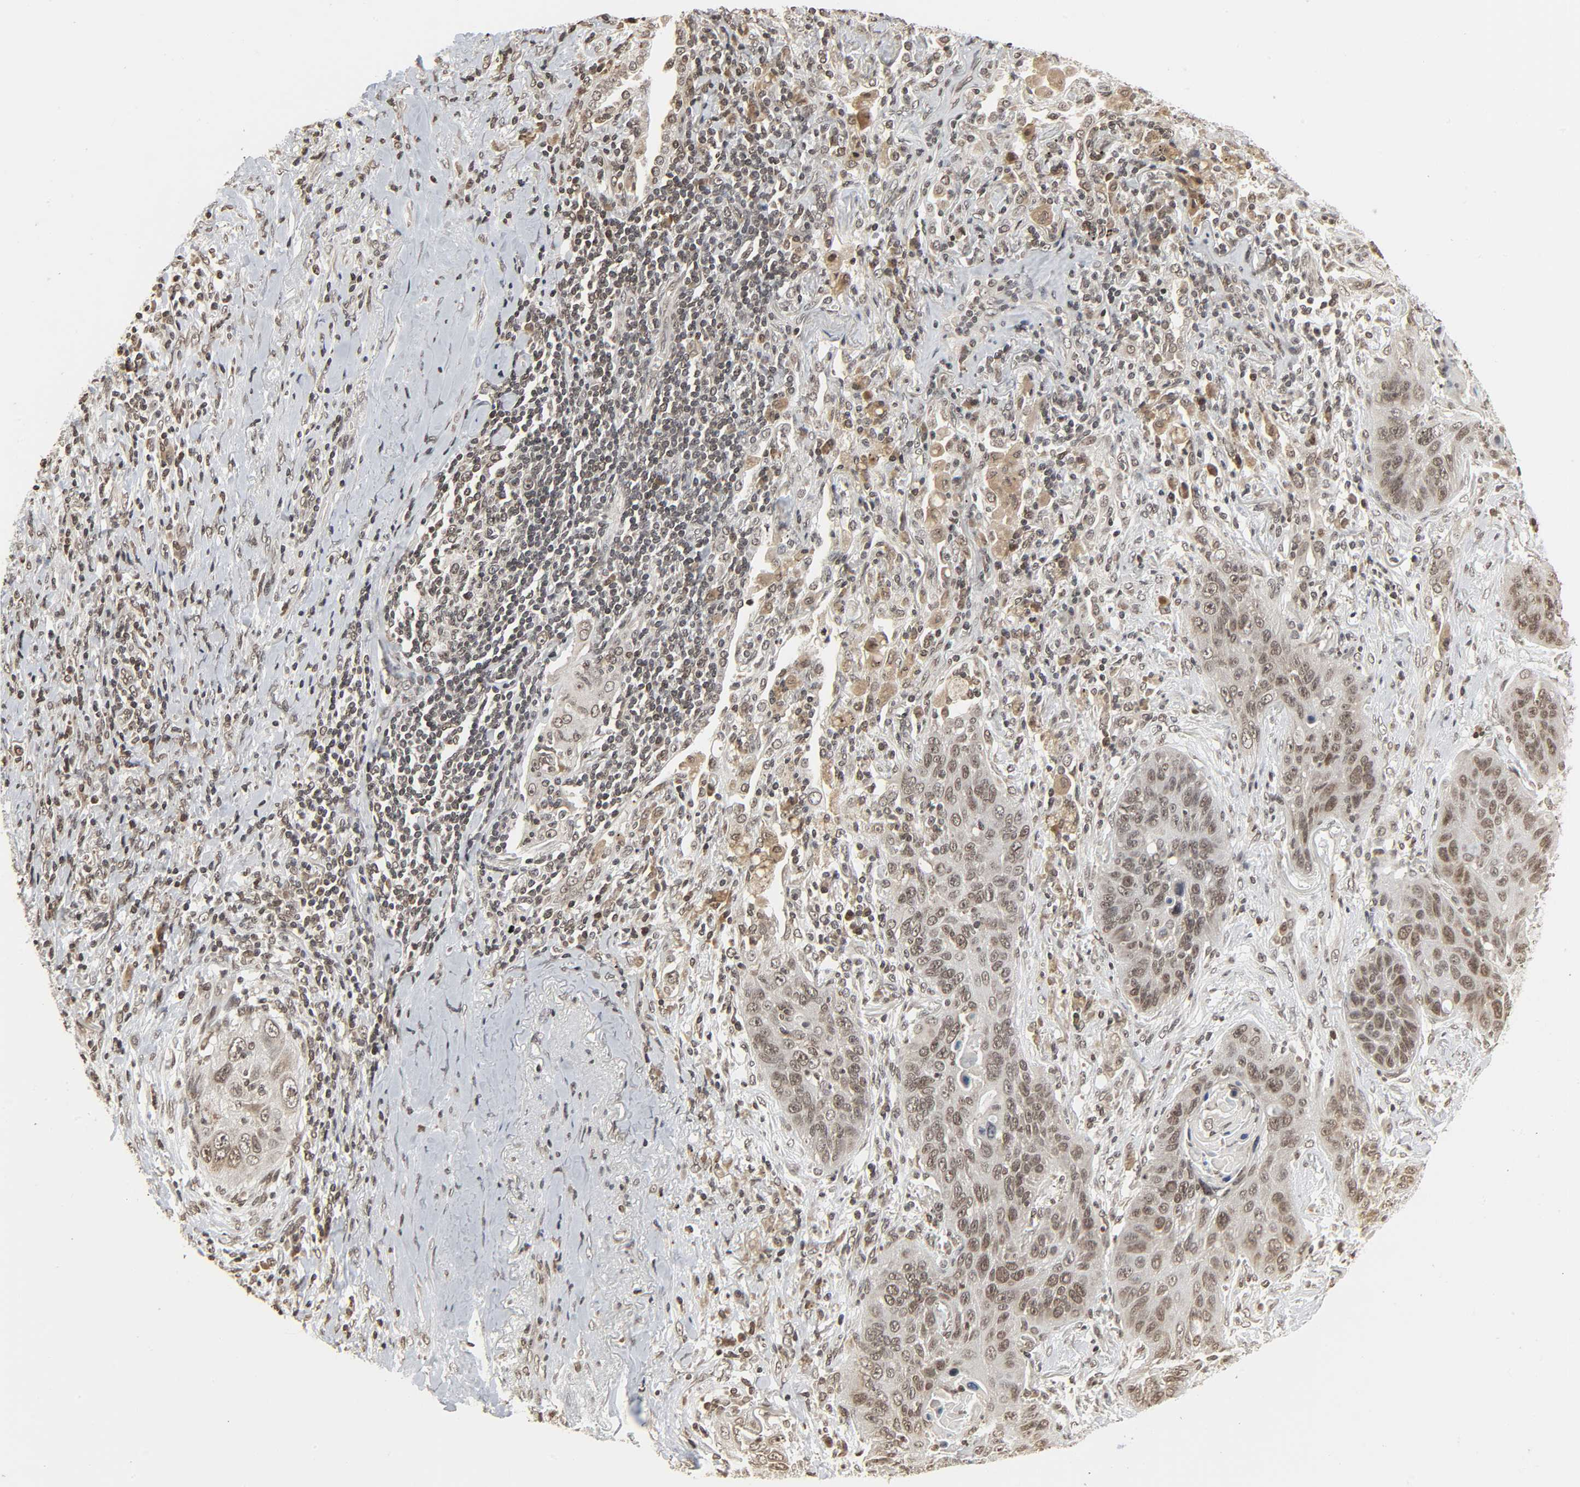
{"staining": {"intensity": "weak", "quantity": ">75%", "location": "nuclear"}, "tissue": "lung cancer", "cell_type": "Tumor cells", "image_type": "cancer", "snomed": [{"axis": "morphology", "description": "Squamous cell carcinoma, NOS"}, {"axis": "topography", "description": "Lung"}], "caption": "Tumor cells display weak nuclear positivity in approximately >75% of cells in lung squamous cell carcinoma.", "gene": "XRCC1", "patient": {"sex": "female", "age": 67}}